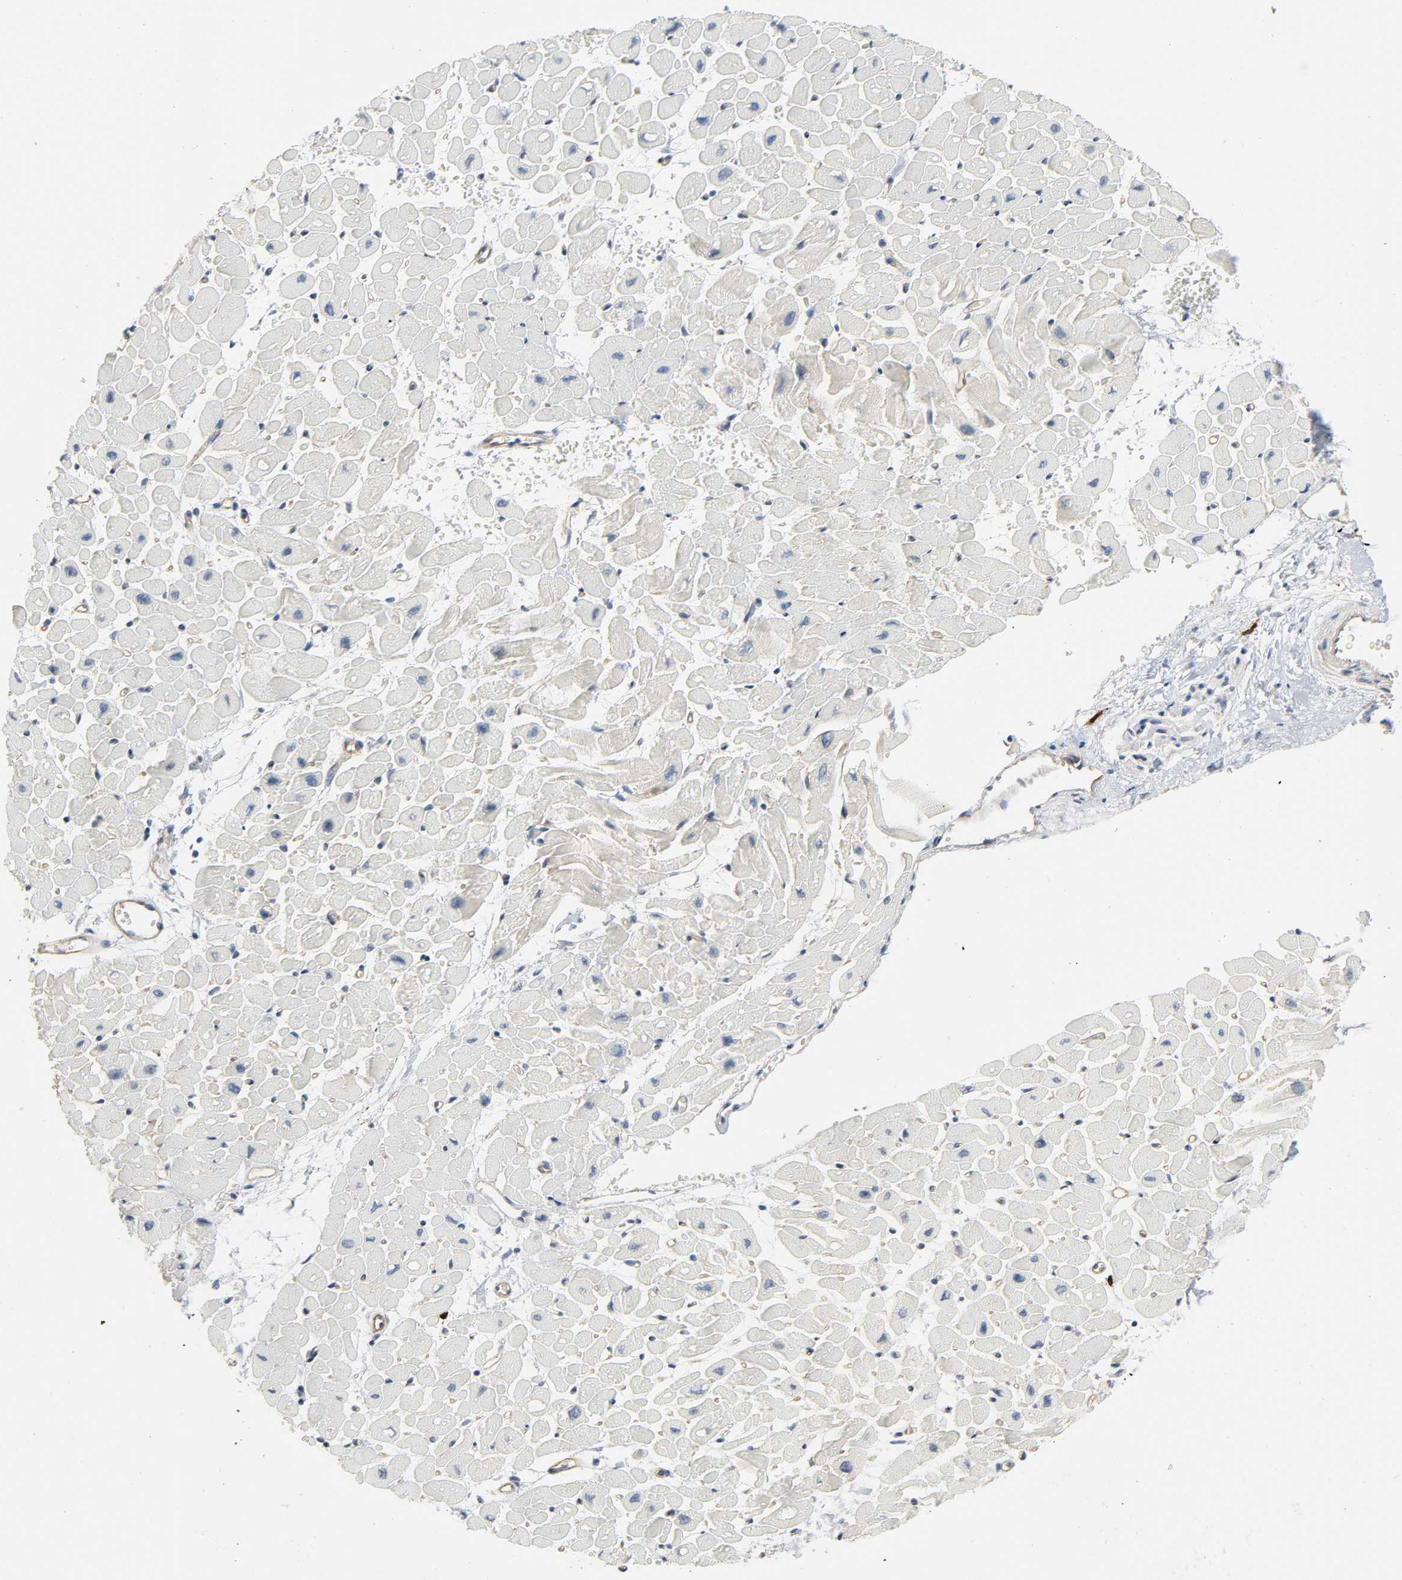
{"staining": {"intensity": "negative", "quantity": "none", "location": "none"}, "tissue": "heart muscle", "cell_type": "Cardiomyocytes", "image_type": "normal", "snomed": [{"axis": "morphology", "description": "Normal tissue, NOS"}, {"axis": "topography", "description": "Heart"}], "caption": "This is an immunohistochemistry photomicrograph of unremarkable human heart muscle. There is no expression in cardiomyocytes.", "gene": "LIMCH1", "patient": {"sex": "male", "age": 45}}